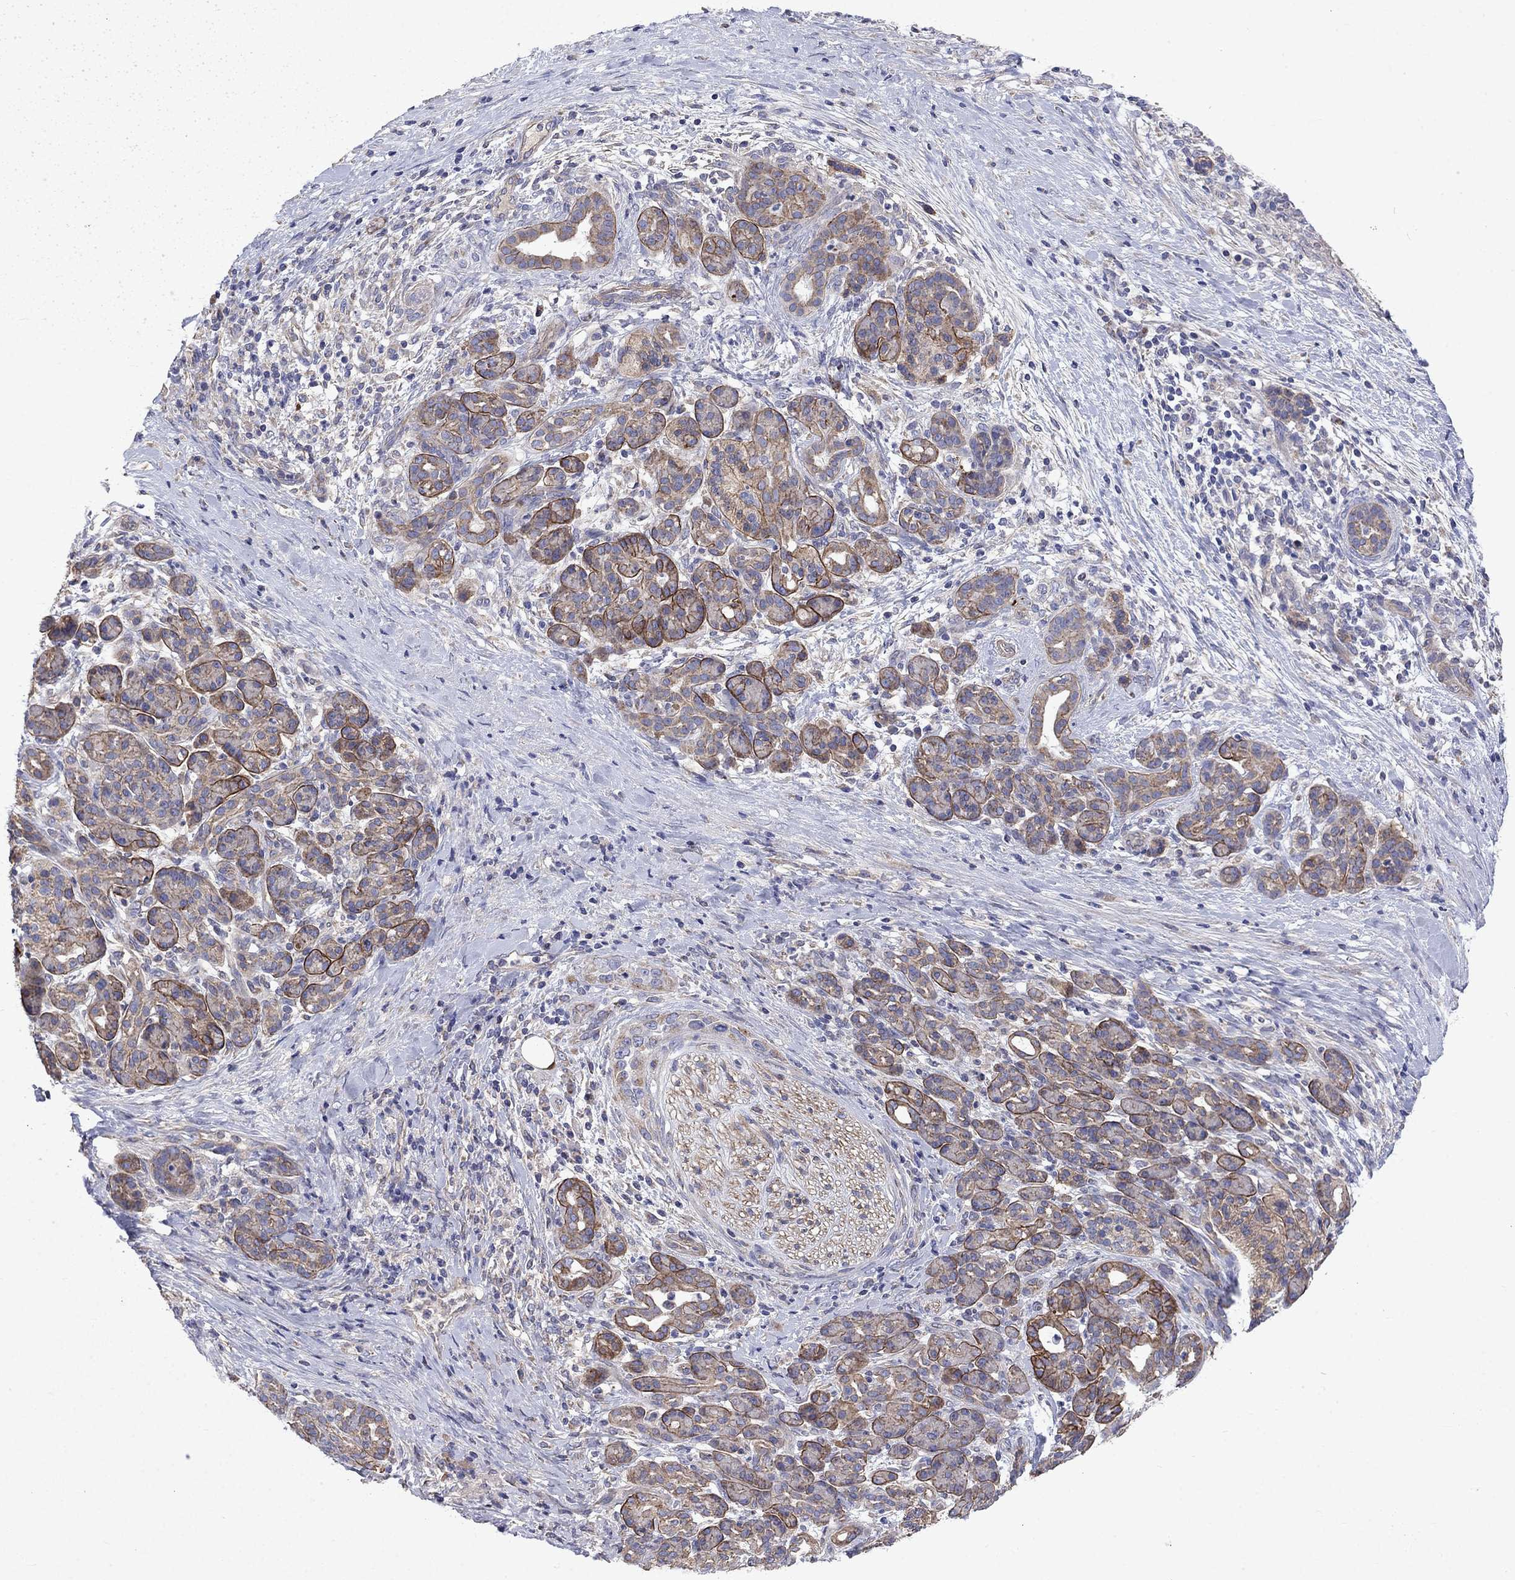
{"staining": {"intensity": "strong", "quantity": "25%-75%", "location": "cytoplasmic/membranous"}, "tissue": "pancreatic cancer", "cell_type": "Tumor cells", "image_type": "cancer", "snomed": [{"axis": "morphology", "description": "Adenocarcinoma, NOS"}, {"axis": "topography", "description": "Pancreas"}], "caption": "DAB (3,3'-diaminobenzidine) immunohistochemical staining of pancreatic adenocarcinoma reveals strong cytoplasmic/membranous protein expression in approximately 25%-75% of tumor cells.", "gene": "DTNA", "patient": {"sex": "male", "age": 44}}